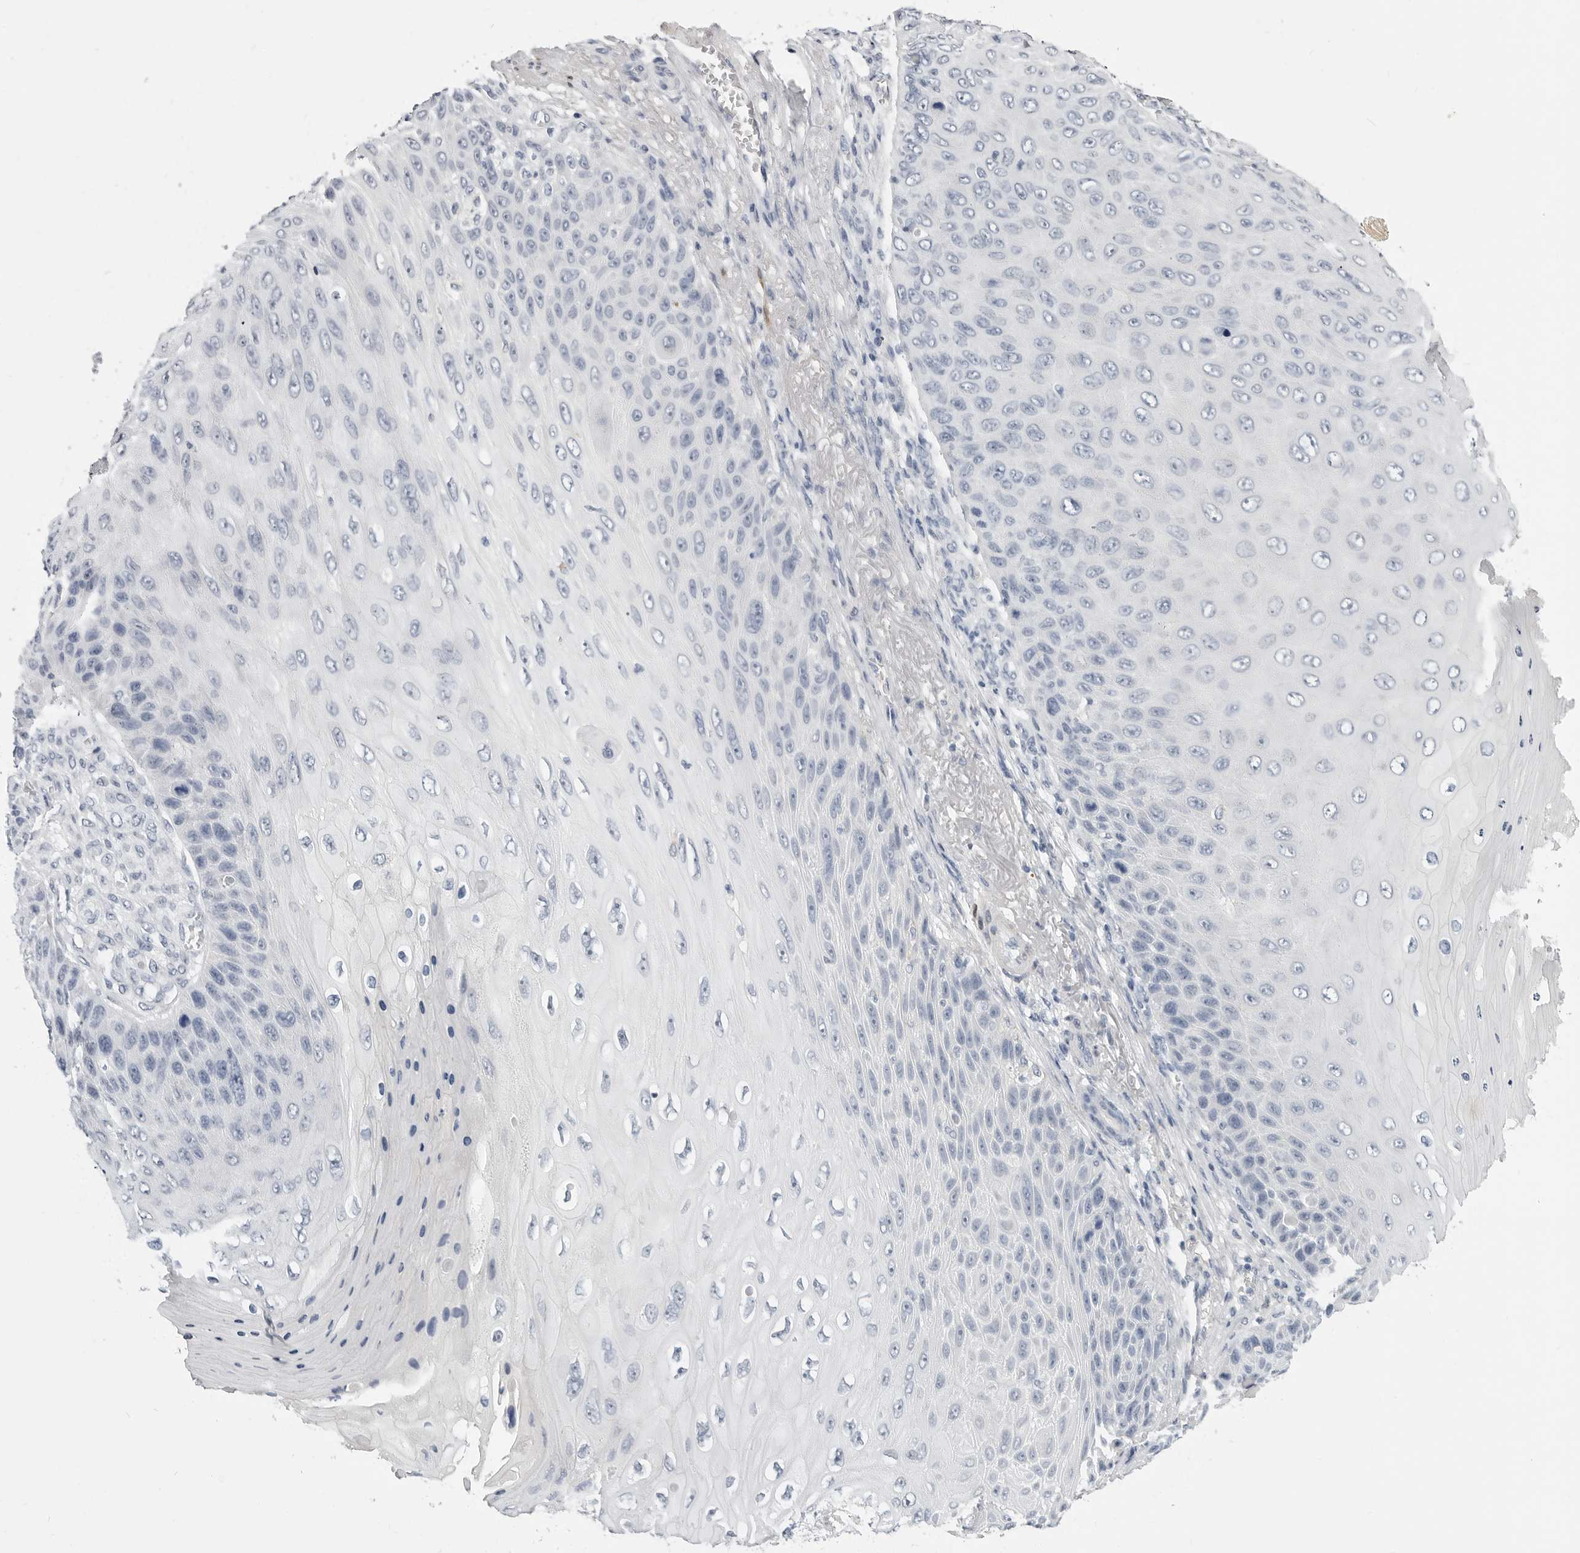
{"staining": {"intensity": "negative", "quantity": "none", "location": "none"}, "tissue": "skin cancer", "cell_type": "Tumor cells", "image_type": "cancer", "snomed": [{"axis": "morphology", "description": "Squamous cell carcinoma, NOS"}, {"axis": "topography", "description": "Skin"}], "caption": "This is a histopathology image of immunohistochemistry staining of skin cancer (squamous cell carcinoma), which shows no staining in tumor cells.", "gene": "PLN", "patient": {"sex": "female", "age": 88}}